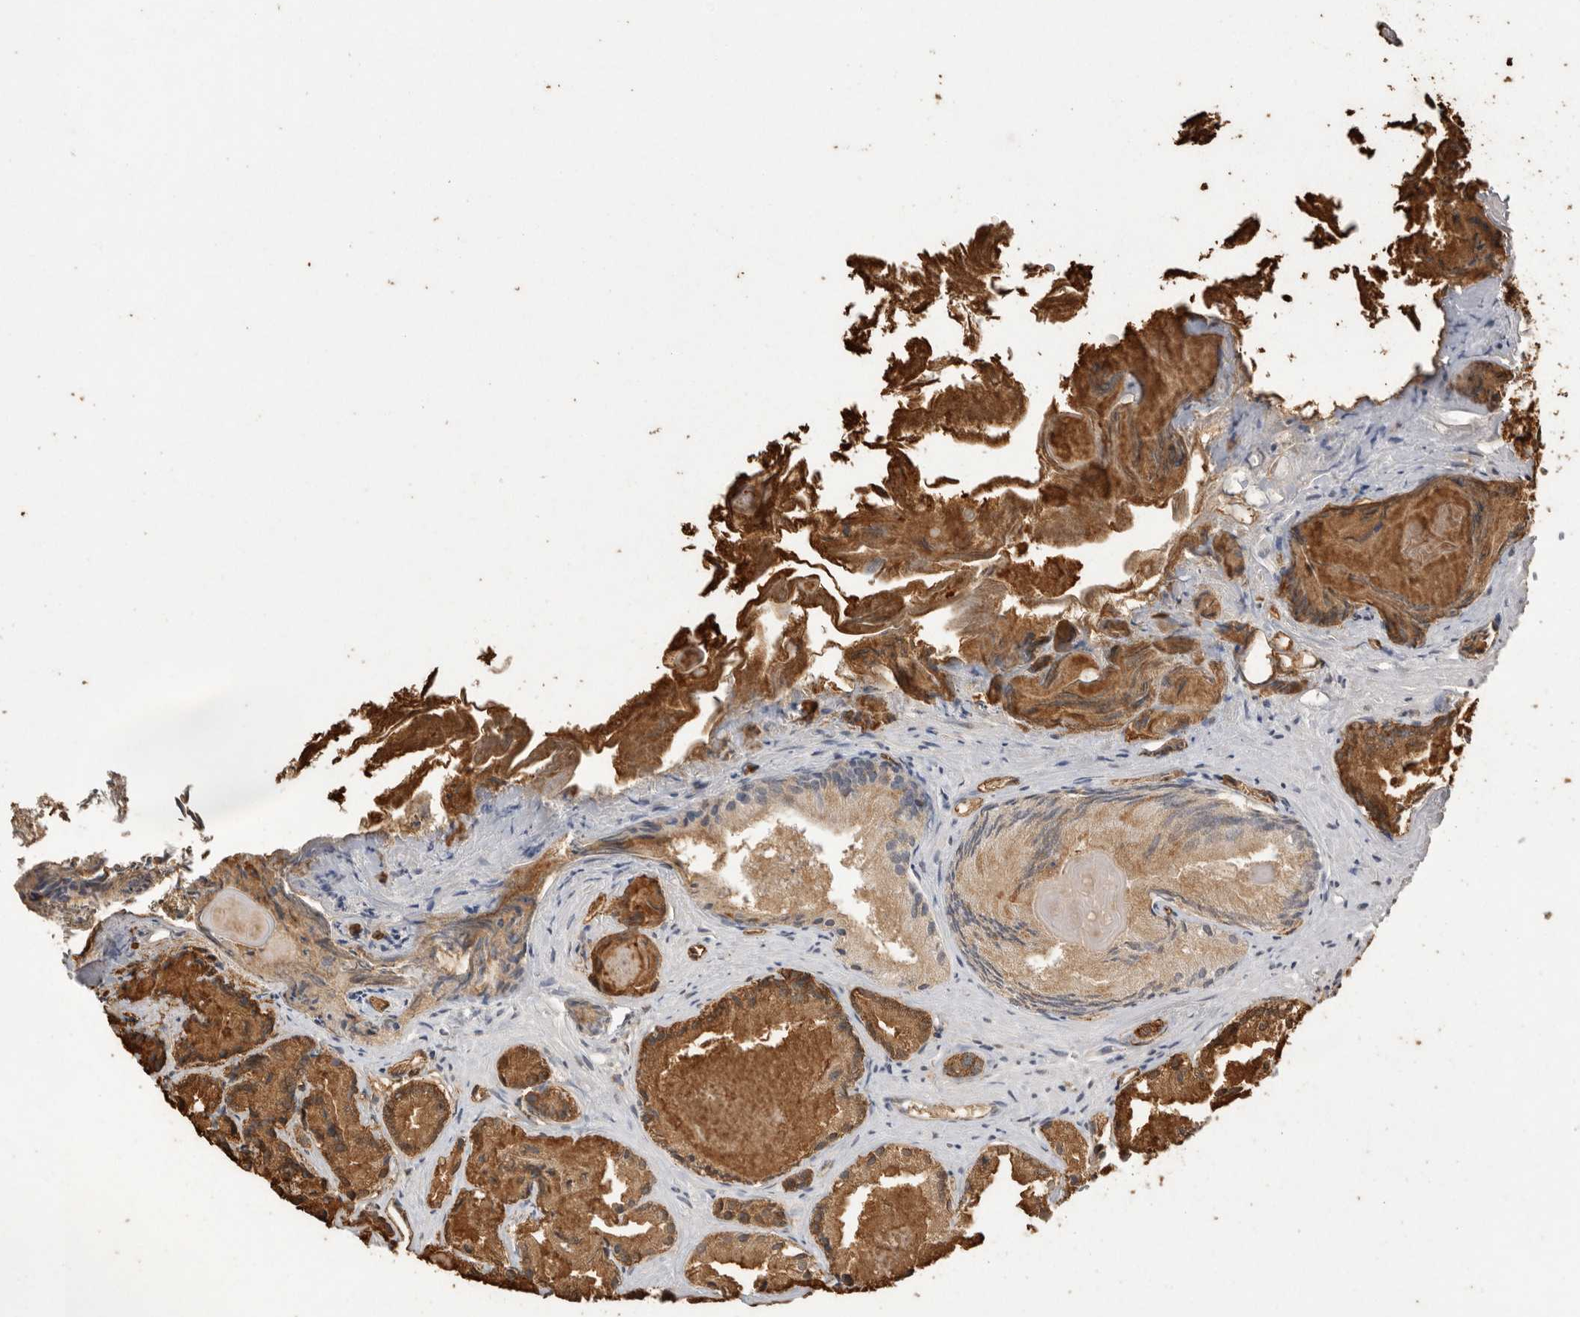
{"staining": {"intensity": "moderate", "quantity": ">75%", "location": "cytoplasmic/membranous"}, "tissue": "prostate cancer", "cell_type": "Tumor cells", "image_type": "cancer", "snomed": [{"axis": "morphology", "description": "Adenocarcinoma, Low grade"}, {"axis": "topography", "description": "Prostate"}], "caption": "Prostate low-grade adenocarcinoma tissue demonstrates moderate cytoplasmic/membranous positivity in about >75% of tumor cells, visualized by immunohistochemistry.", "gene": "IL27", "patient": {"sex": "male", "age": 72}}